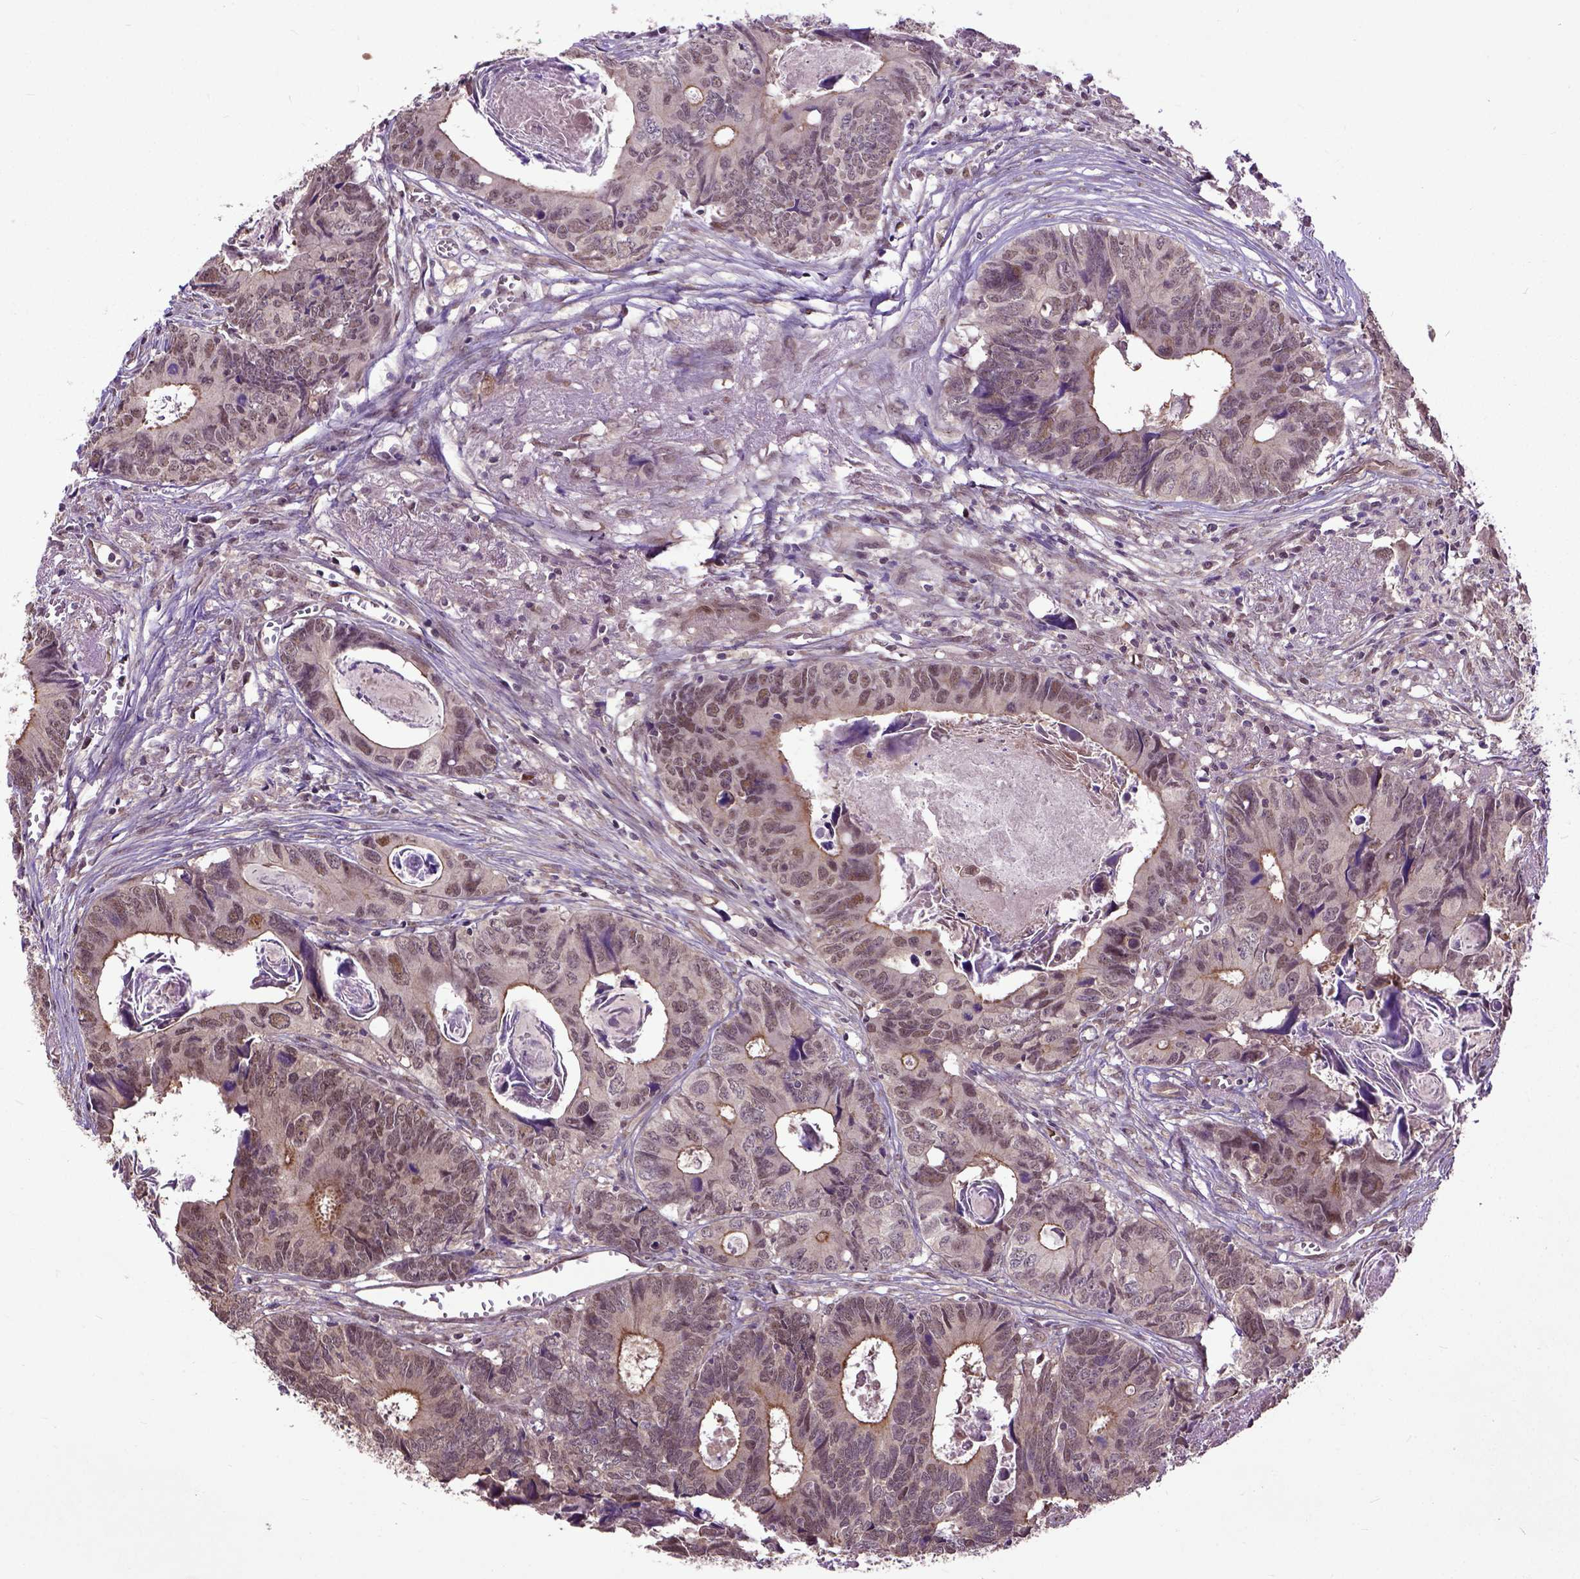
{"staining": {"intensity": "moderate", "quantity": "<25%", "location": "cytoplasmic/membranous,nuclear"}, "tissue": "colorectal cancer", "cell_type": "Tumor cells", "image_type": "cancer", "snomed": [{"axis": "morphology", "description": "Adenocarcinoma, NOS"}, {"axis": "topography", "description": "Colon"}], "caption": "Adenocarcinoma (colorectal) stained with IHC reveals moderate cytoplasmic/membranous and nuclear positivity in about <25% of tumor cells. (DAB = brown stain, brightfield microscopy at high magnification).", "gene": "UBA3", "patient": {"sex": "female", "age": 82}}